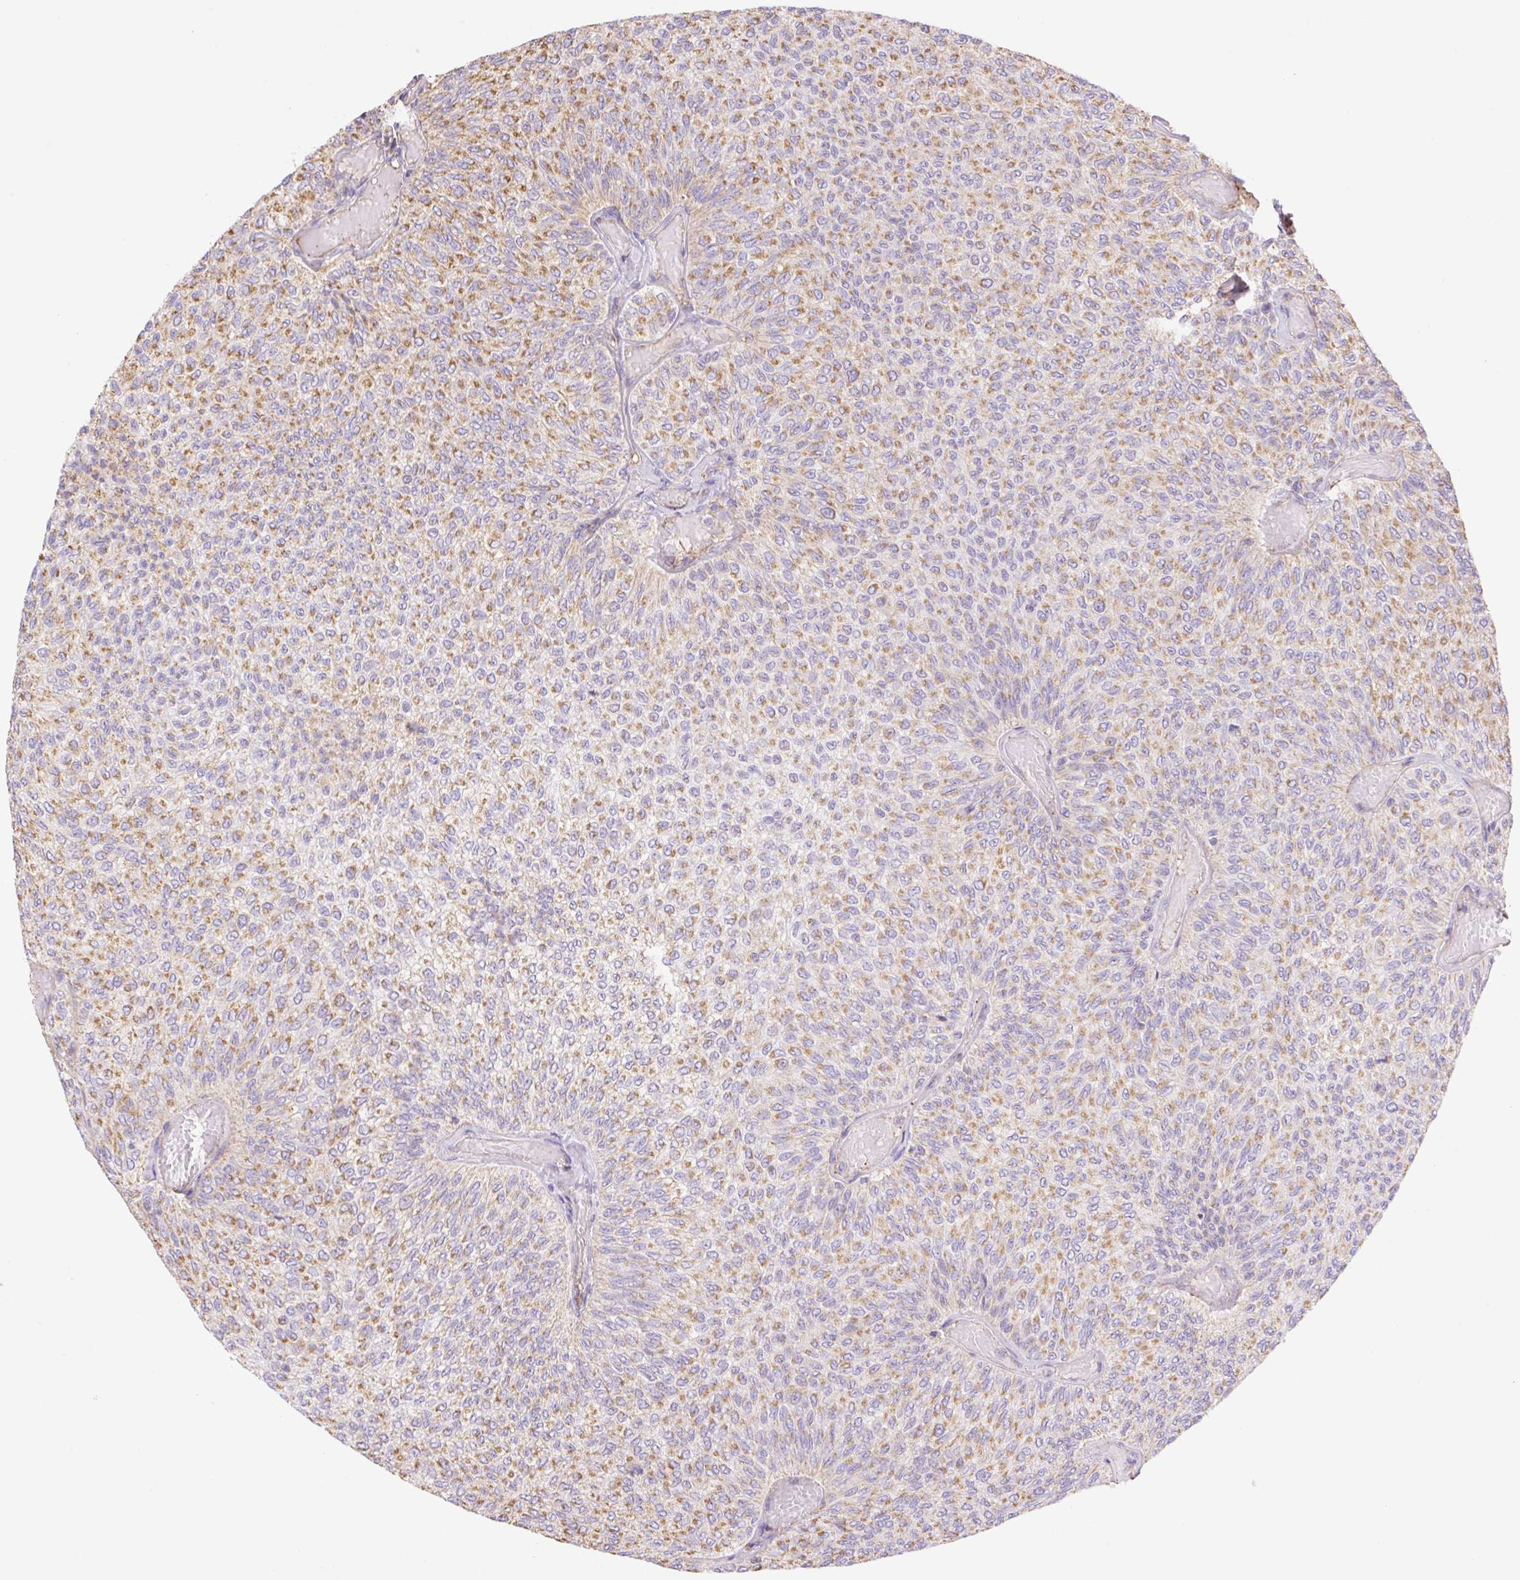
{"staining": {"intensity": "moderate", "quantity": ">75%", "location": "cytoplasmic/membranous"}, "tissue": "urothelial cancer", "cell_type": "Tumor cells", "image_type": "cancer", "snomed": [{"axis": "morphology", "description": "Urothelial carcinoma, Low grade"}, {"axis": "topography", "description": "Urinary bladder"}], "caption": "The photomicrograph demonstrates immunohistochemical staining of urothelial carcinoma (low-grade). There is moderate cytoplasmic/membranous expression is appreciated in approximately >75% of tumor cells.", "gene": "ESAM", "patient": {"sex": "male", "age": 78}}